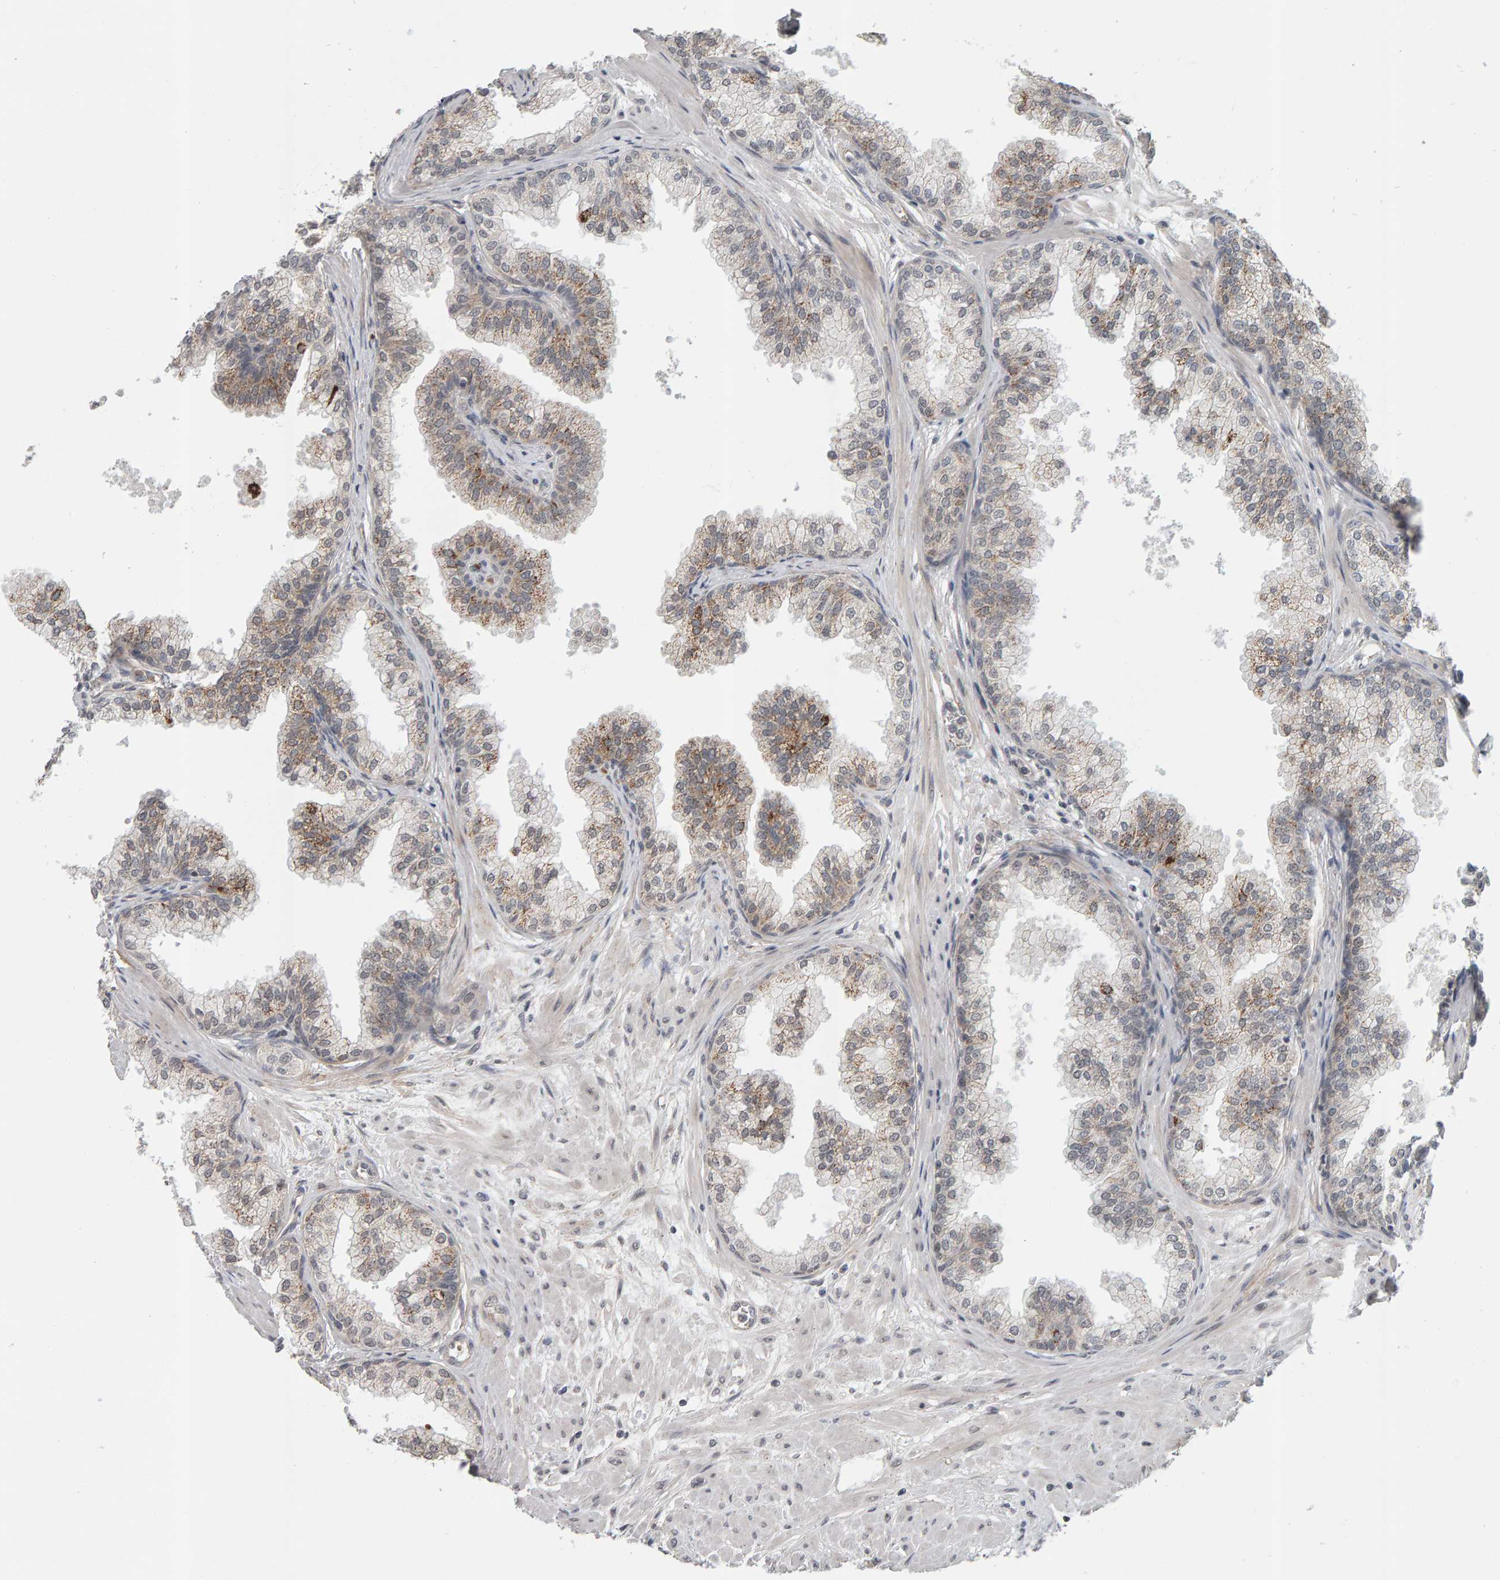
{"staining": {"intensity": "moderate", "quantity": "25%-75%", "location": "cytoplasmic/membranous"}, "tissue": "prostate", "cell_type": "Glandular cells", "image_type": "normal", "snomed": [{"axis": "morphology", "description": "Normal tissue, NOS"}, {"axis": "morphology", "description": "Urothelial carcinoma, Low grade"}, {"axis": "topography", "description": "Urinary bladder"}, {"axis": "topography", "description": "Prostate"}], "caption": "IHC micrograph of unremarkable prostate: human prostate stained using immunohistochemistry exhibits medium levels of moderate protein expression localized specifically in the cytoplasmic/membranous of glandular cells, appearing as a cytoplasmic/membranous brown color.", "gene": "DAP3", "patient": {"sex": "male", "age": 60}}